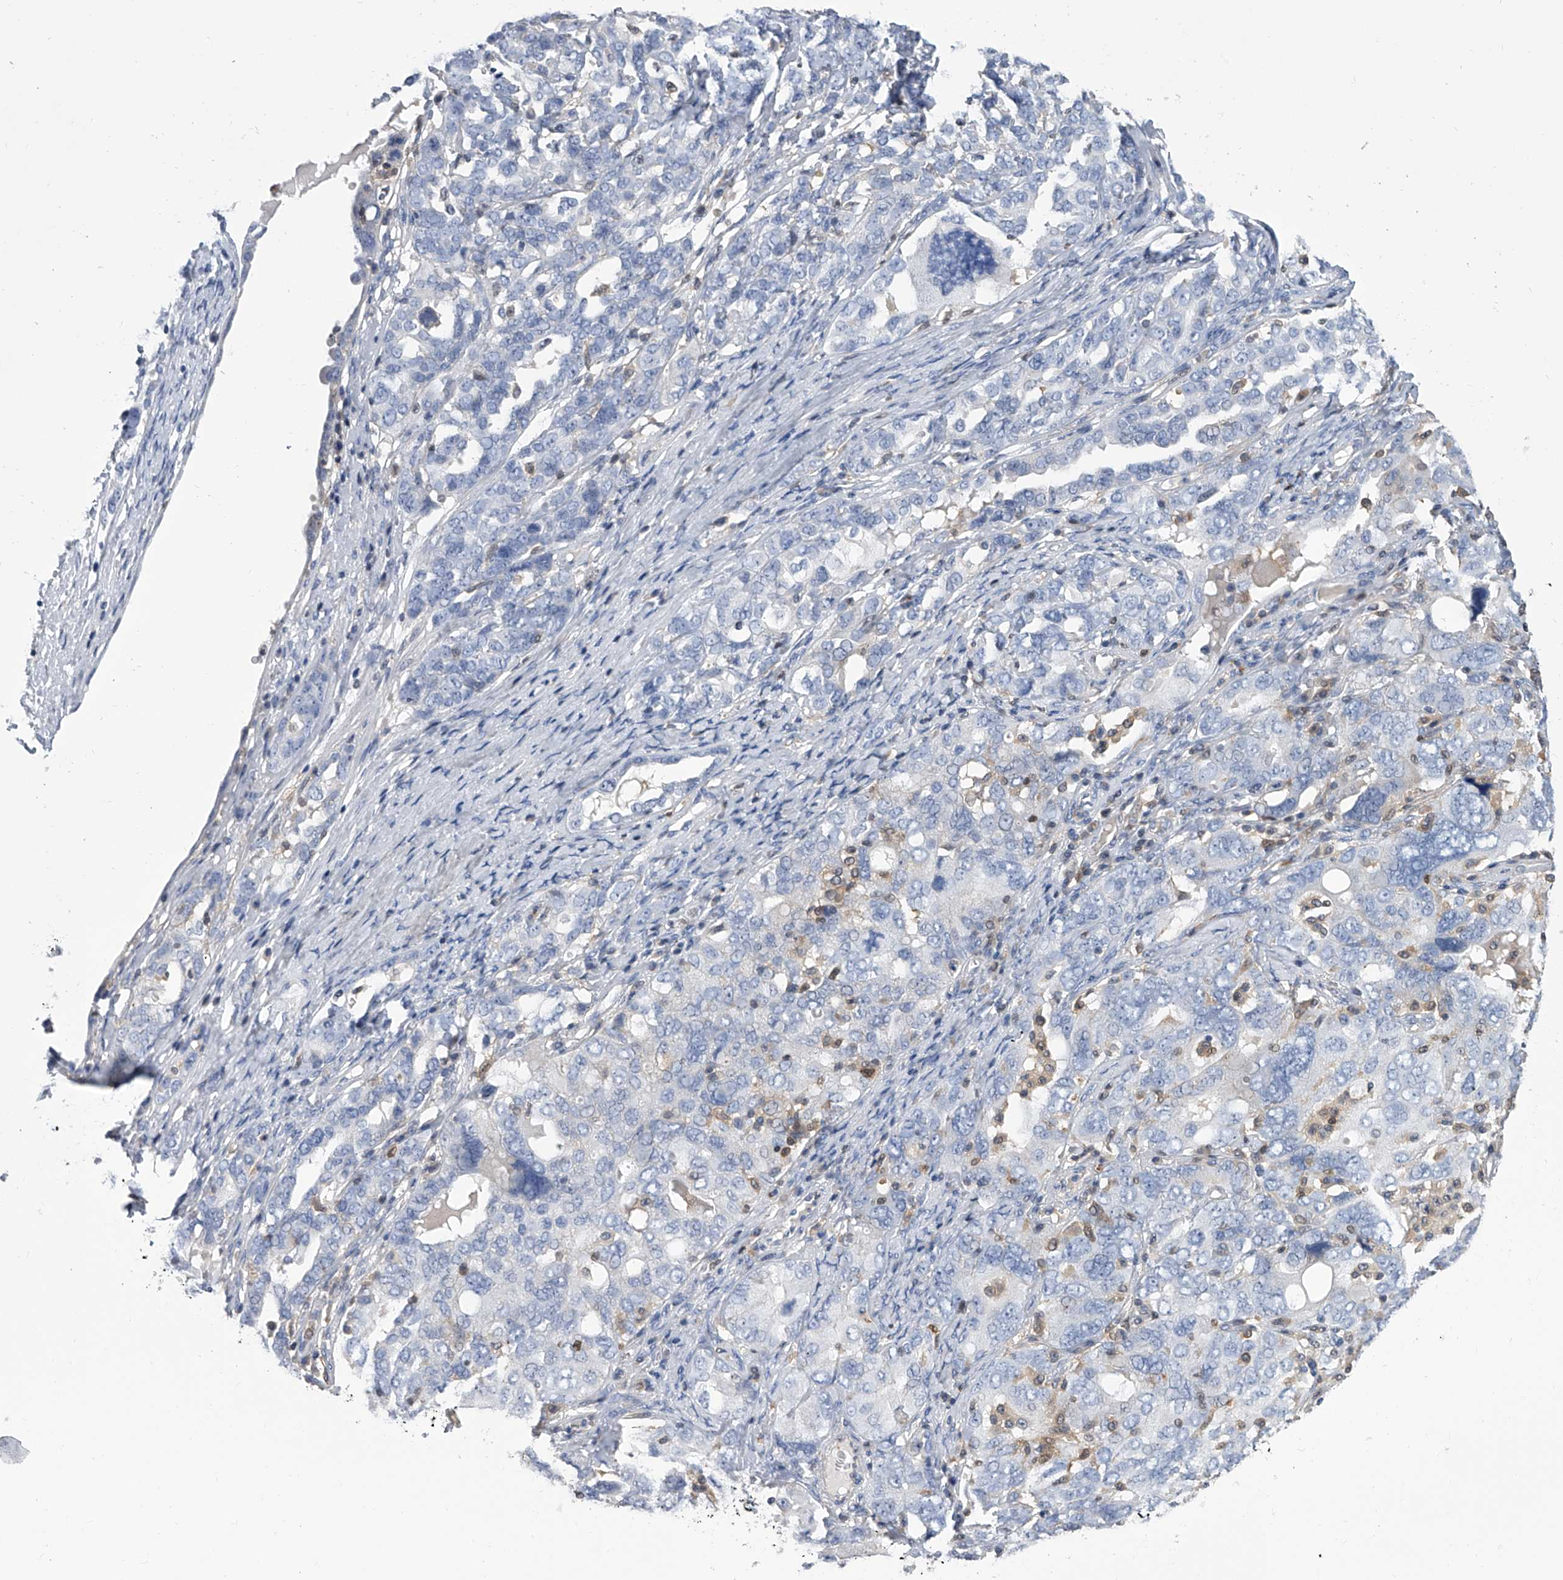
{"staining": {"intensity": "negative", "quantity": "none", "location": "none"}, "tissue": "ovarian cancer", "cell_type": "Tumor cells", "image_type": "cancer", "snomed": [{"axis": "morphology", "description": "Carcinoma, endometroid"}, {"axis": "topography", "description": "Ovary"}], "caption": "Ovarian cancer (endometroid carcinoma) stained for a protein using immunohistochemistry (IHC) shows no positivity tumor cells.", "gene": "SERPINB9", "patient": {"sex": "female", "age": 62}}